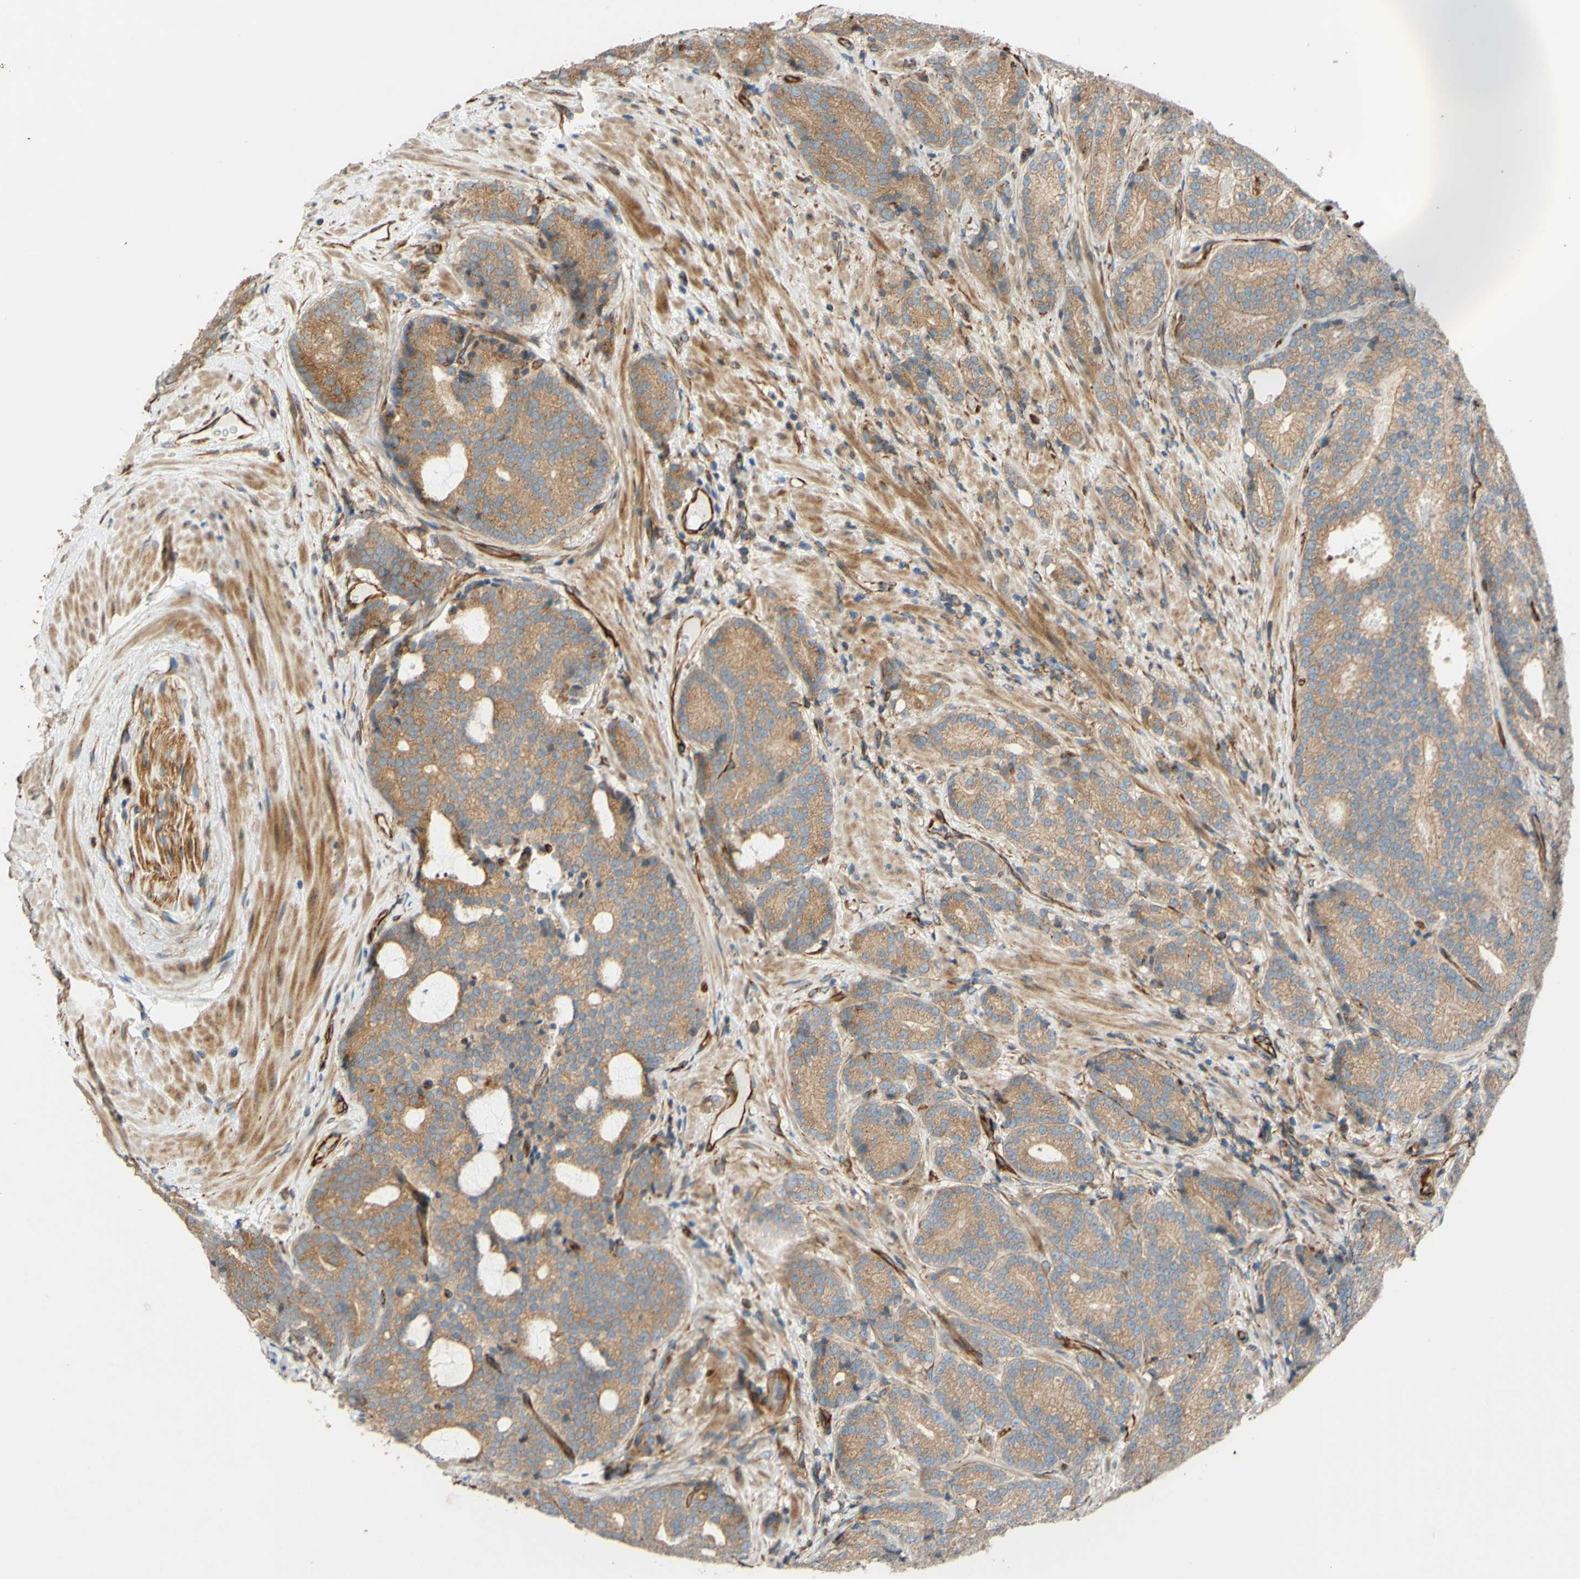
{"staining": {"intensity": "moderate", "quantity": ">75%", "location": "cytoplasmic/membranous"}, "tissue": "prostate cancer", "cell_type": "Tumor cells", "image_type": "cancer", "snomed": [{"axis": "morphology", "description": "Adenocarcinoma, High grade"}, {"axis": "topography", "description": "Prostate"}], "caption": "Immunohistochemical staining of human adenocarcinoma (high-grade) (prostate) shows moderate cytoplasmic/membranous protein staining in approximately >75% of tumor cells.", "gene": "C1orf43", "patient": {"sex": "male", "age": 61}}